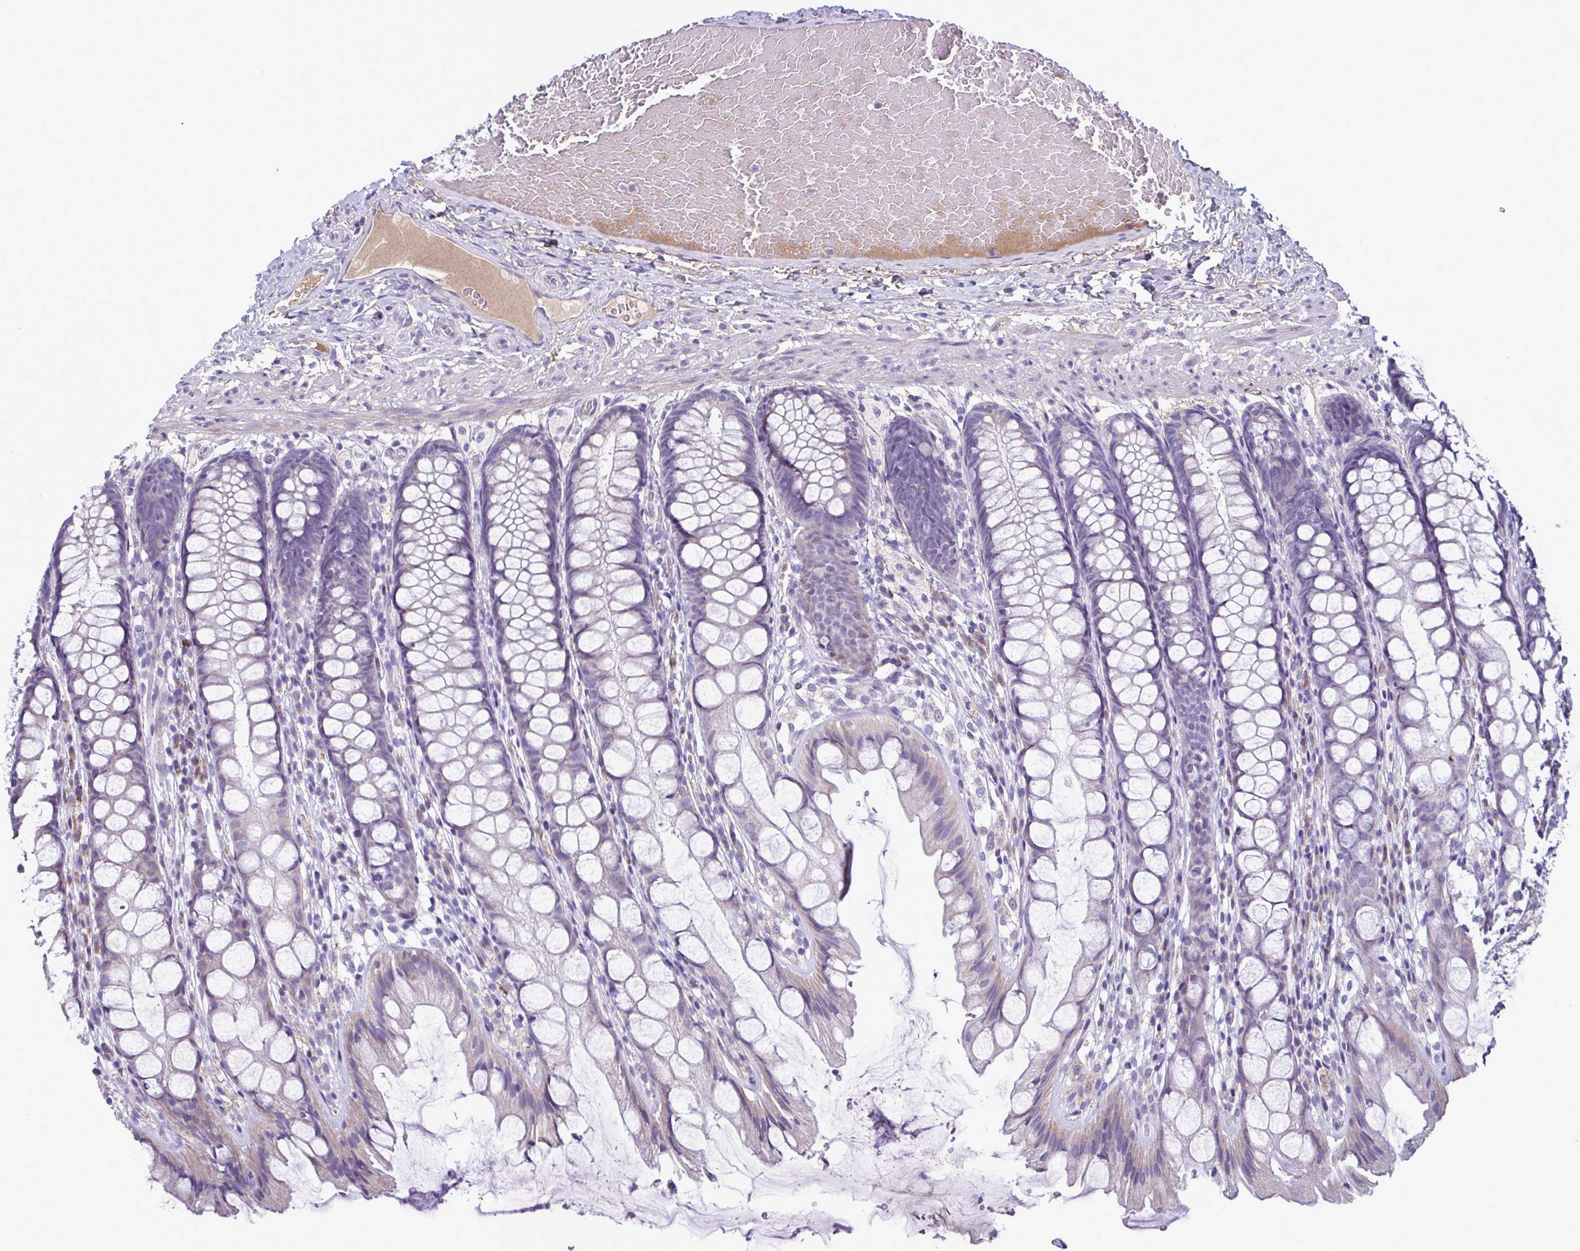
{"staining": {"intensity": "negative", "quantity": "none", "location": "none"}, "tissue": "colon", "cell_type": "Endothelial cells", "image_type": "normal", "snomed": [{"axis": "morphology", "description": "Normal tissue, NOS"}, {"axis": "topography", "description": "Colon"}], "caption": "Immunohistochemistry (IHC) image of benign colon: colon stained with DAB reveals no significant protein expression in endothelial cells.", "gene": "F13B", "patient": {"sex": "male", "age": 47}}